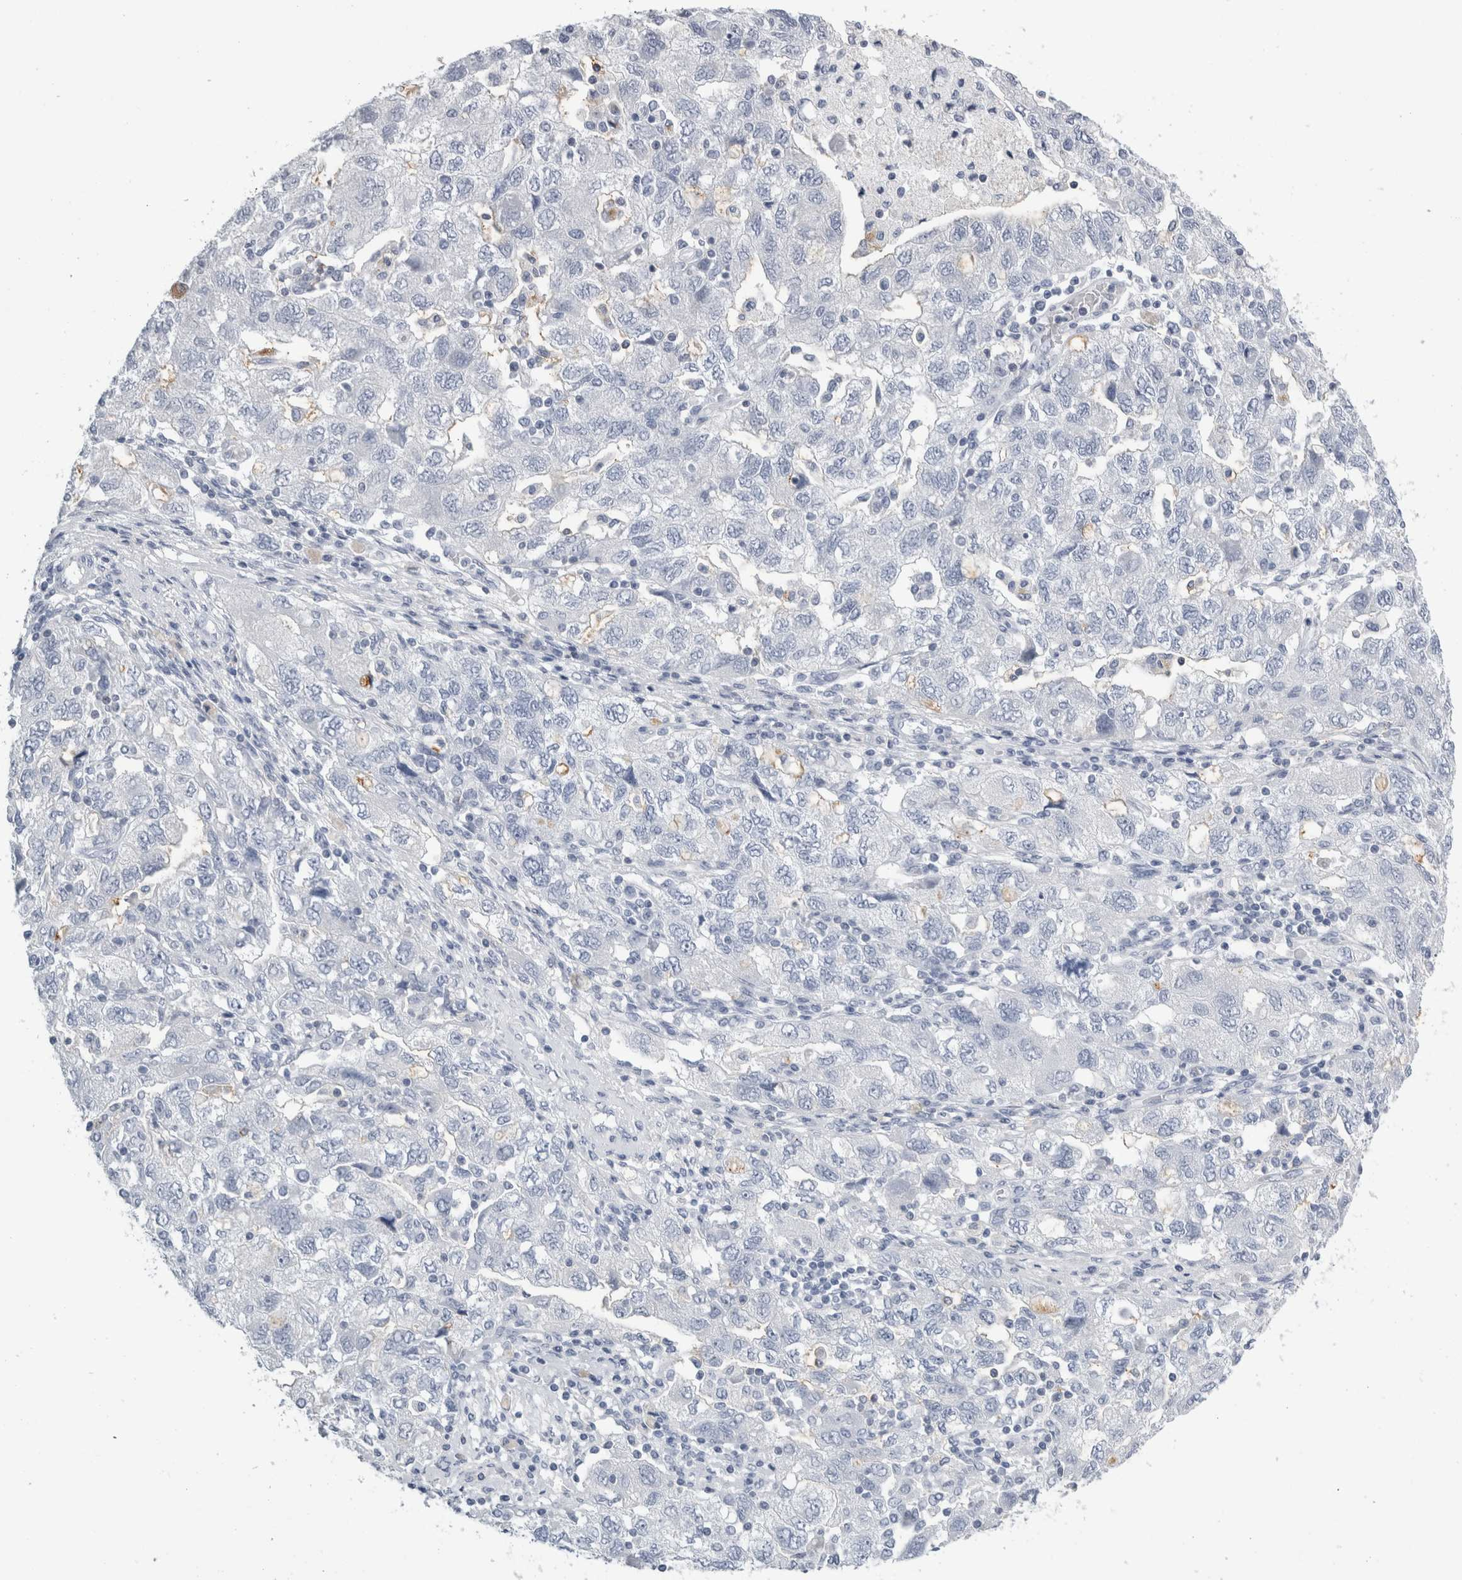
{"staining": {"intensity": "negative", "quantity": "none", "location": "none"}, "tissue": "ovarian cancer", "cell_type": "Tumor cells", "image_type": "cancer", "snomed": [{"axis": "morphology", "description": "Carcinoma, NOS"}, {"axis": "morphology", "description": "Cystadenocarcinoma, serous, NOS"}, {"axis": "topography", "description": "Ovary"}], "caption": "IHC photomicrograph of neoplastic tissue: human ovarian carcinoma stained with DAB demonstrates no significant protein positivity in tumor cells.", "gene": "ANKFY1", "patient": {"sex": "female", "age": 69}}